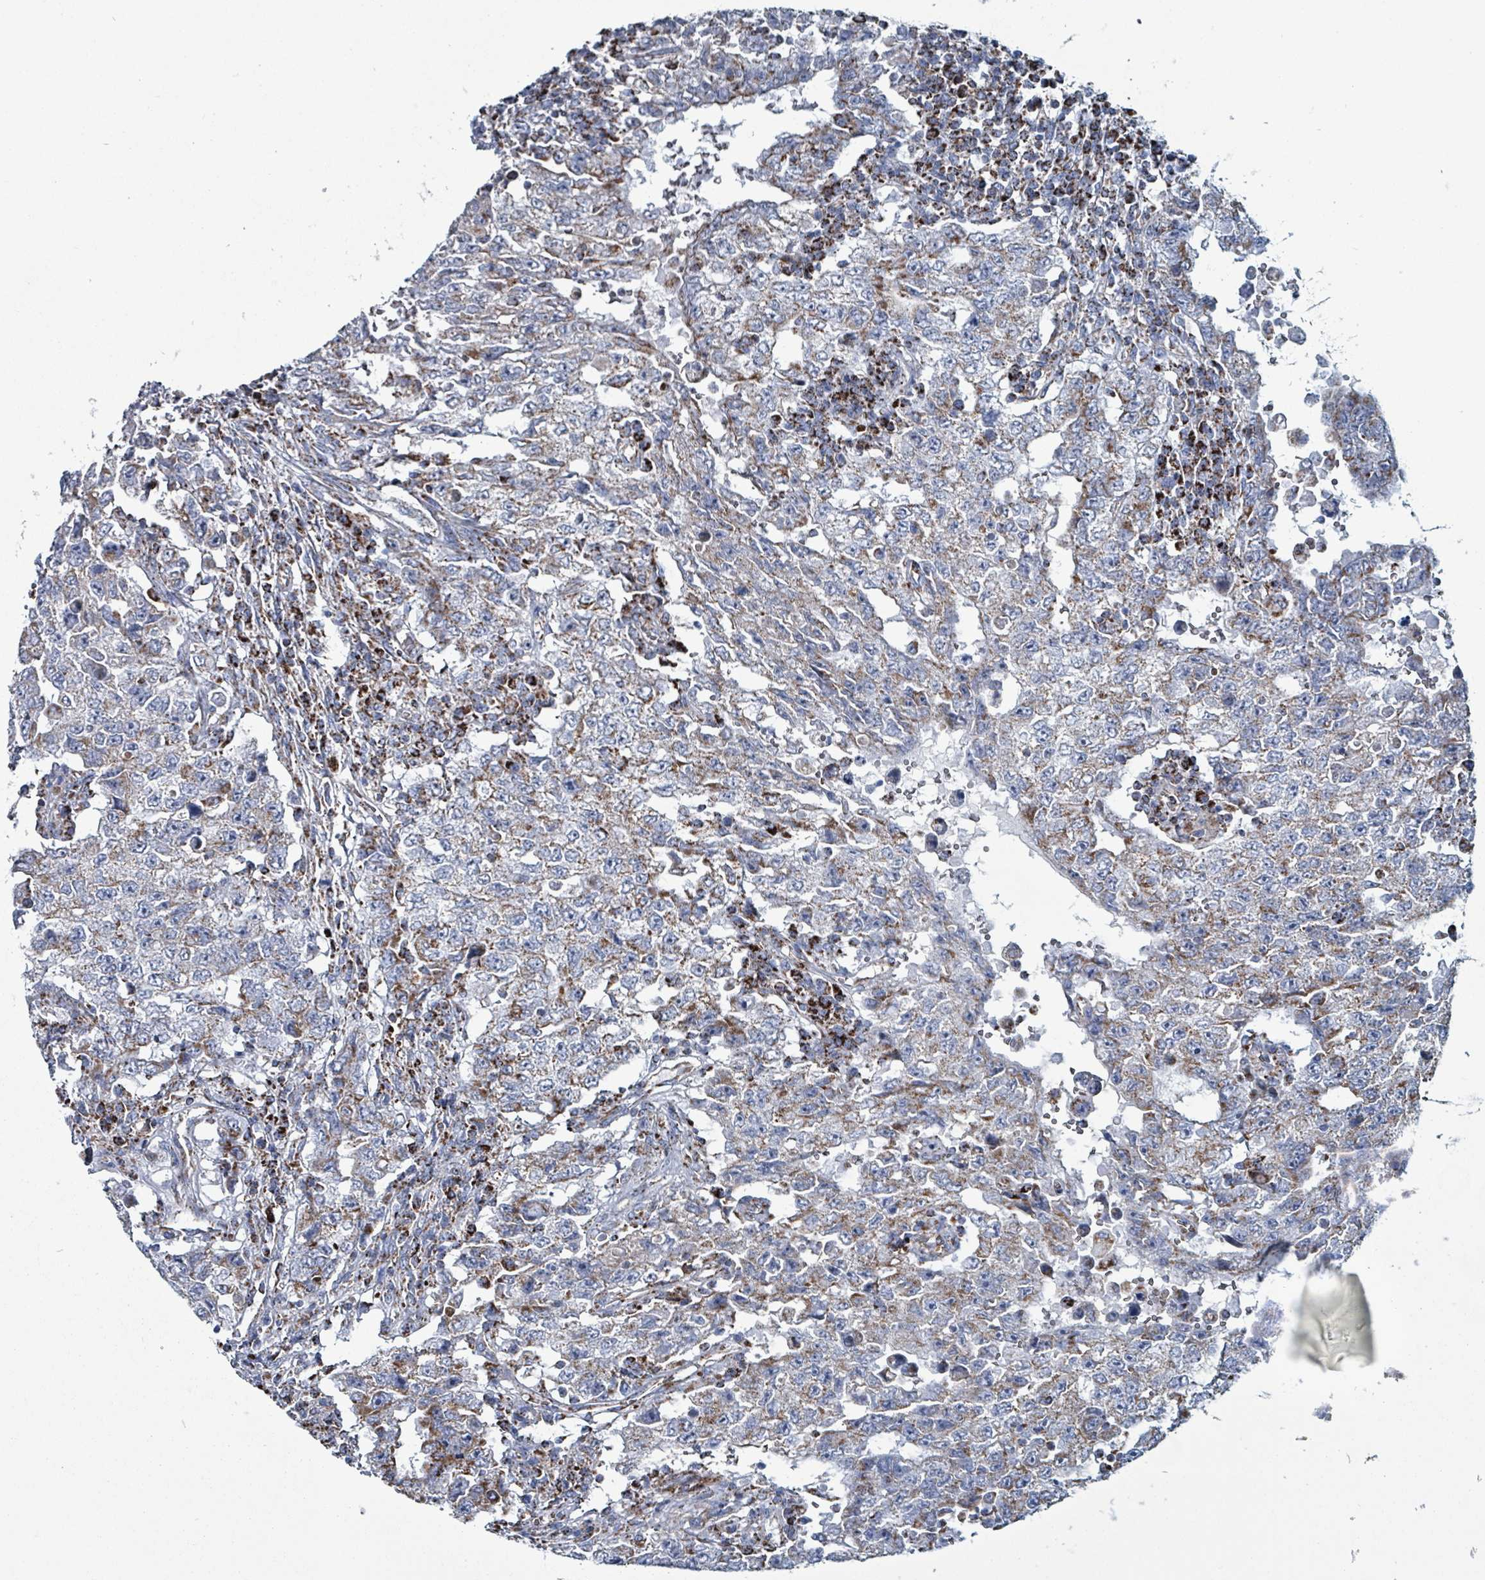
{"staining": {"intensity": "moderate", "quantity": "<25%", "location": "cytoplasmic/membranous"}, "tissue": "testis cancer", "cell_type": "Tumor cells", "image_type": "cancer", "snomed": [{"axis": "morphology", "description": "Carcinoma, Embryonal, NOS"}, {"axis": "topography", "description": "Testis"}], "caption": "Testis cancer (embryonal carcinoma) tissue demonstrates moderate cytoplasmic/membranous positivity in about <25% of tumor cells", "gene": "IDH3B", "patient": {"sex": "male", "age": 26}}